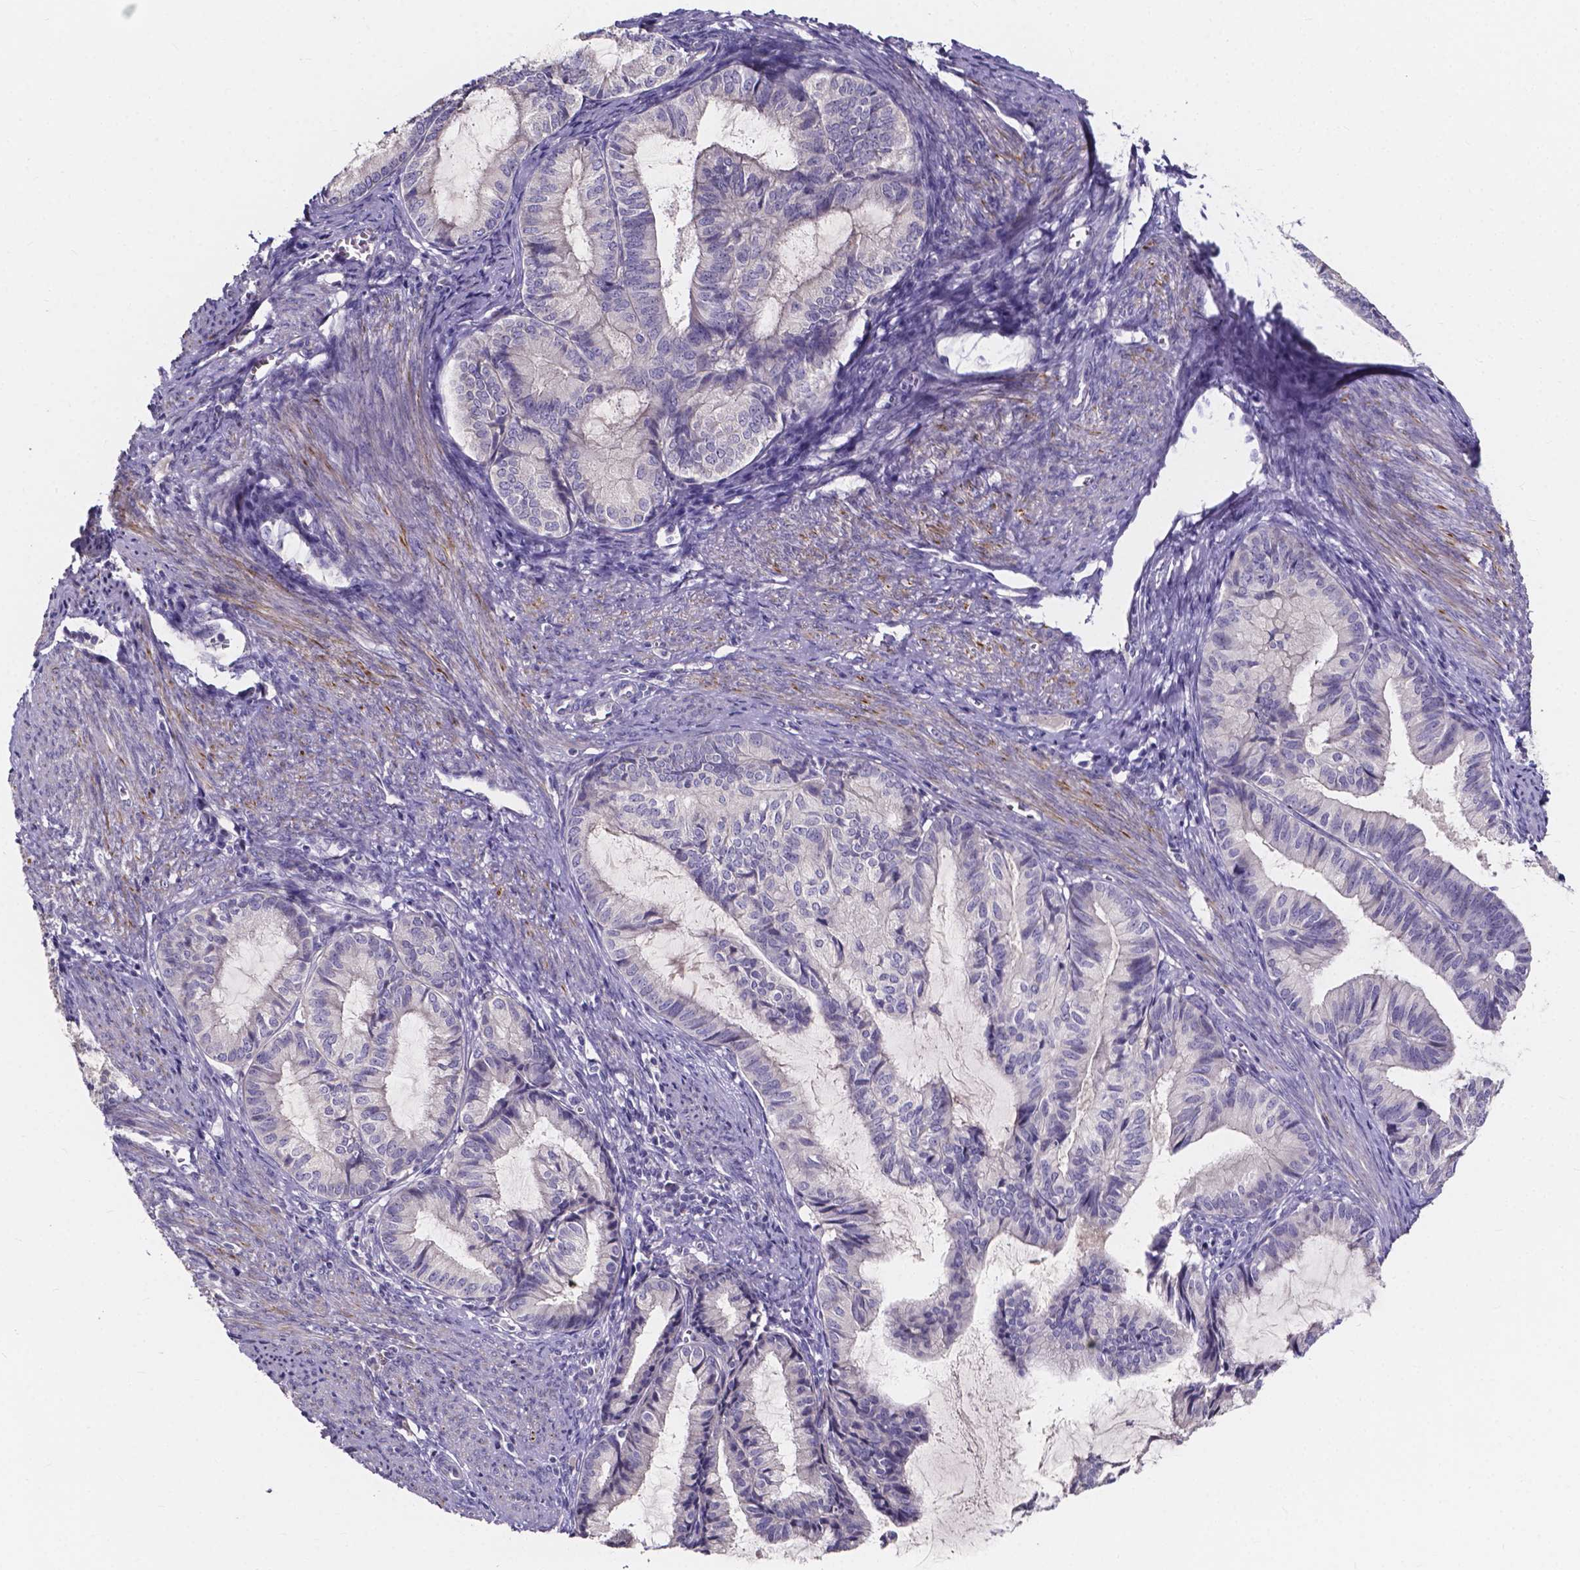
{"staining": {"intensity": "negative", "quantity": "none", "location": "none"}, "tissue": "endometrial cancer", "cell_type": "Tumor cells", "image_type": "cancer", "snomed": [{"axis": "morphology", "description": "Adenocarcinoma, NOS"}, {"axis": "topography", "description": "Endometrium"}], "caption": "Micrograph shows no protein expression in tumor cells of endometrial cancer tissue.", "gene": "SPOCD1", "patient": {"sex": "female", "age": 86}}